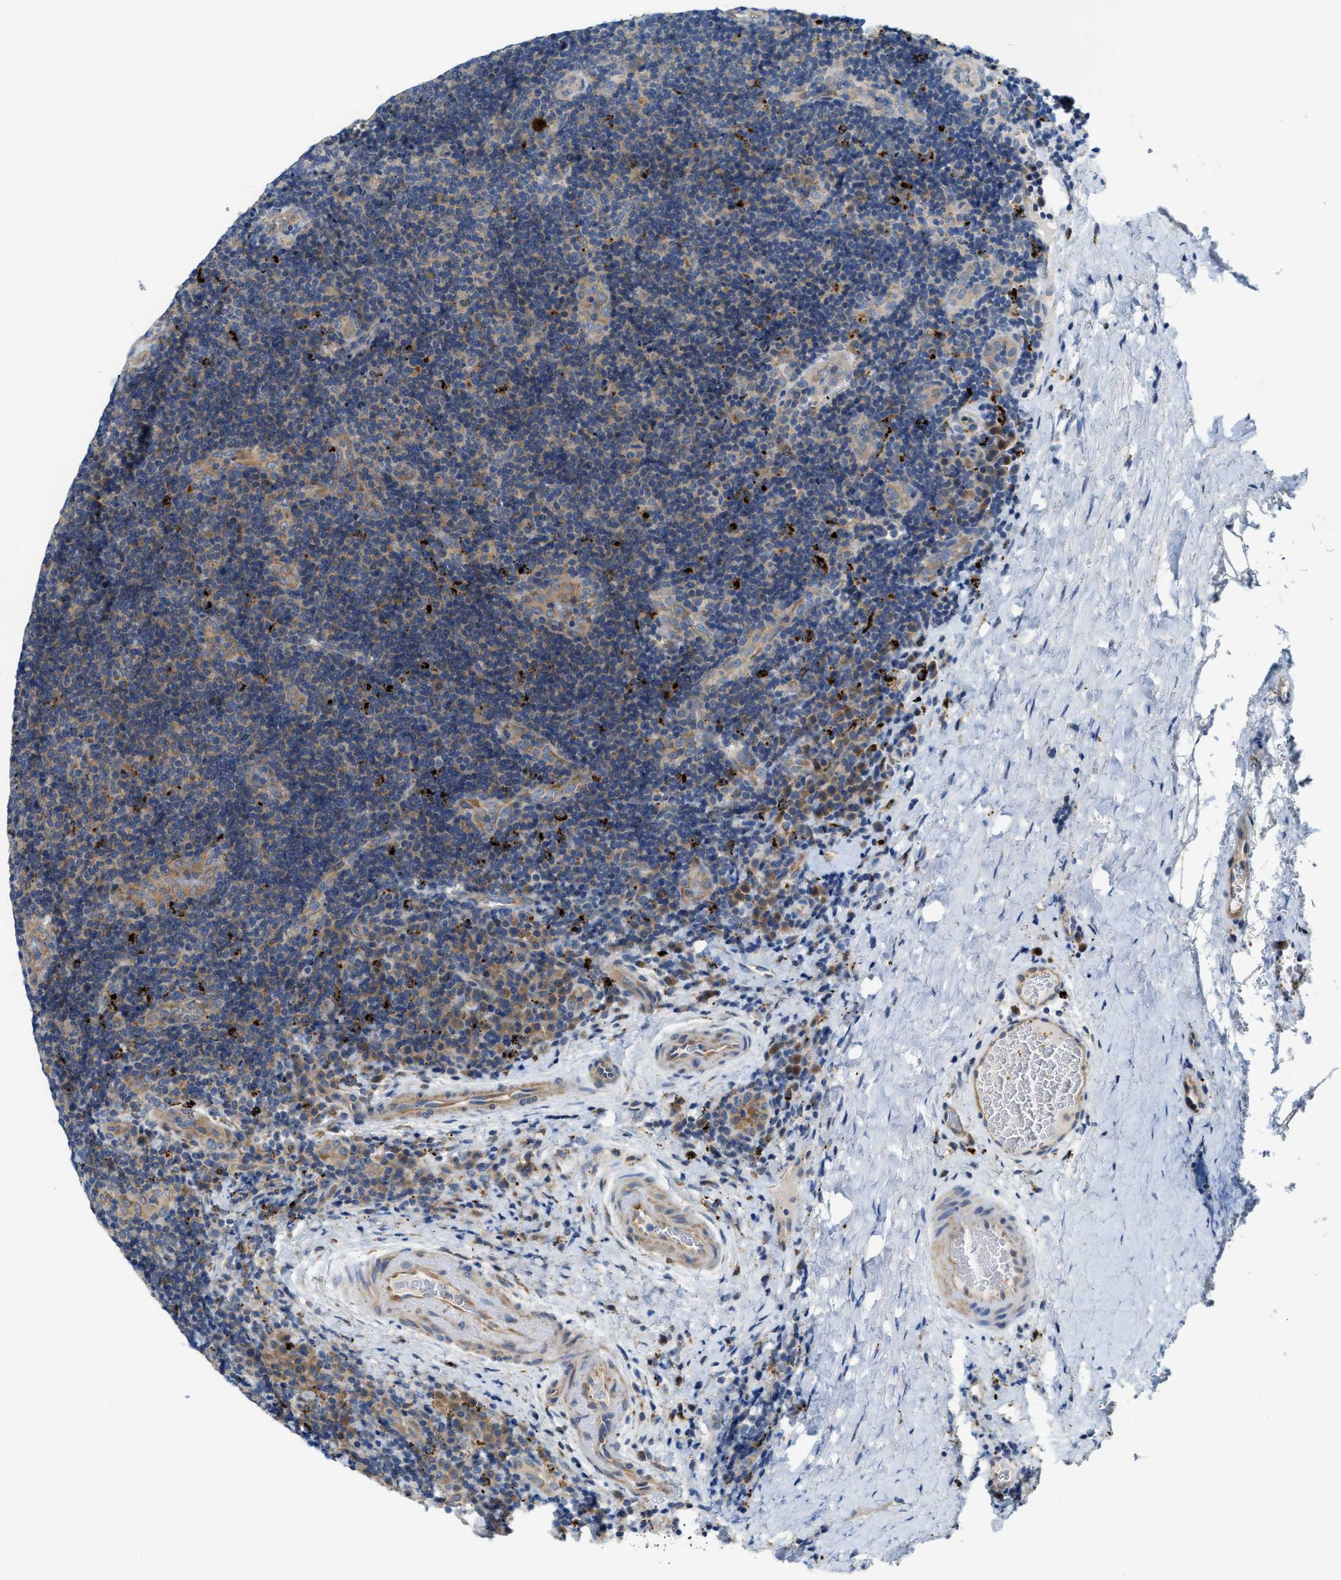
{"staining": {"intensity": "weak", "quantity": "<25%", "location": "cytoplasmic/membranous"}, "tissue": "lymphoma", "cell_type": "Tumor cells", "image_type": "cancer", "snomed": [{"axis": "morphology", "description": "Malignant lymphoma, non-Hodgkin's type, High grade"}, {"axis": "topography", "description": "Tonsil"}], "caption": "Tumor cells are negative for brown protein staining in lymphoma.", "gene": "KLHDC10", "patient": {"sex": "female", "age": 36}}